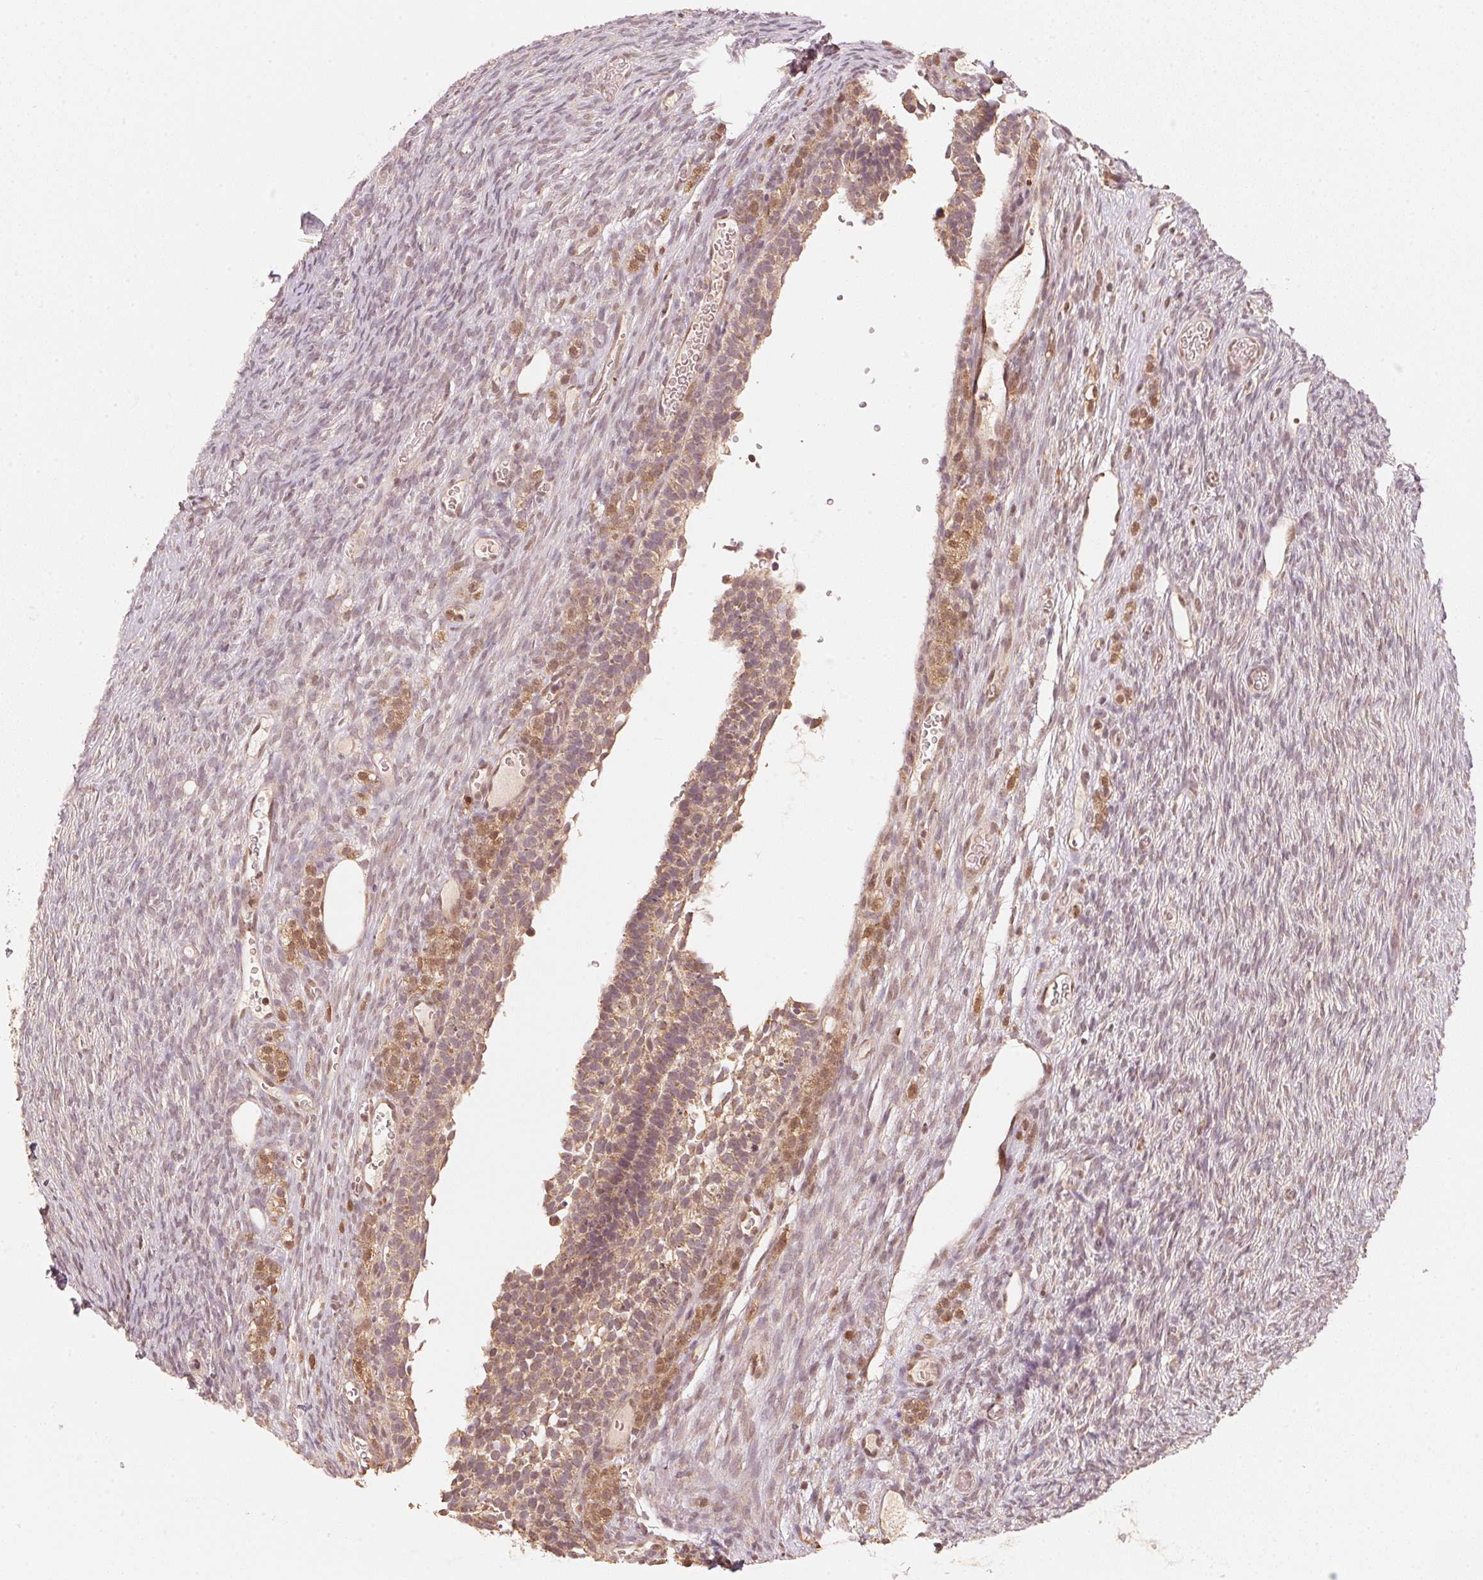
{"staining": {"intensity": "weak", "quantity": "25%-75%", "location": "cytoplasmic/membranous"}, "tissue": "ovary", "cell_type": "Ovarian stroma cells", "image_type": "normal", "snomed": [{"axis": "morphology", "description": "Normal tissue, NOS"}, {"axis": "topography", "description": "Ovary"}], "caption": "DAB immunohistochemical staining of unremarkable human ovary exhibits weak cytoplasmic/membranous protein staining in about 25%-75% of ovarian stroma cells. Nuclei are stained in blue.", "gene": "C2orf73", "patient": {"sex": "female", "age": 34}}